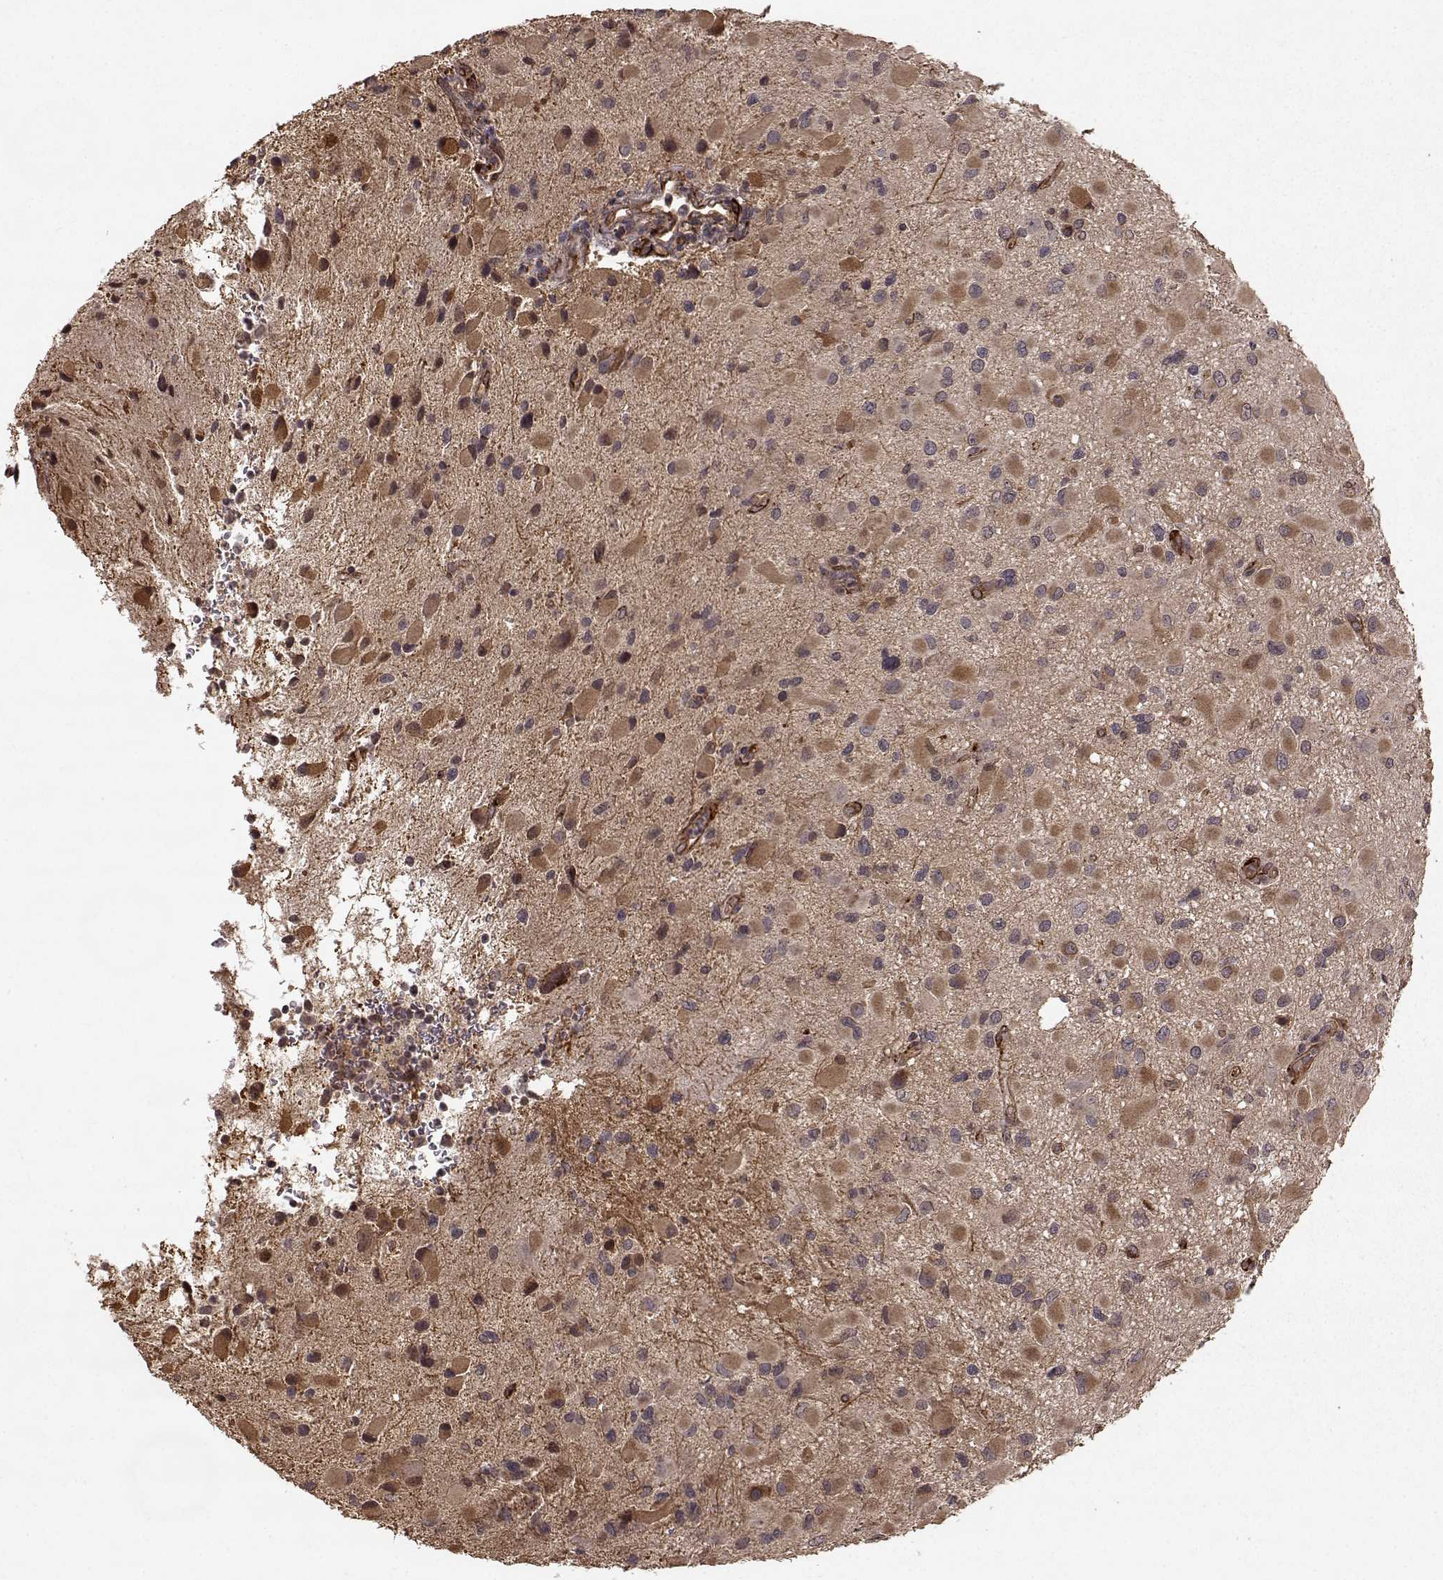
{"staining": {"intensity": "moderate", "quantity": "25%-75%", "location": "cytoplasmic/membranous"}, "tissue": "glioma", "cell_type": "Tumor cells", "image_type": "cancer", "snomed": [{"axis": "morphology", "description": "Glioma, malignant, Low grade"}, {"axis": "topography", "description": "Brain"}], "caption": "Tumor cells display moderate cytoplasmic/membranous staining in about 25%-75% of cells in low-grade glioma (malignant).", "gene": "FSTL1", "patient": {"sex": "female", "age": 32}}